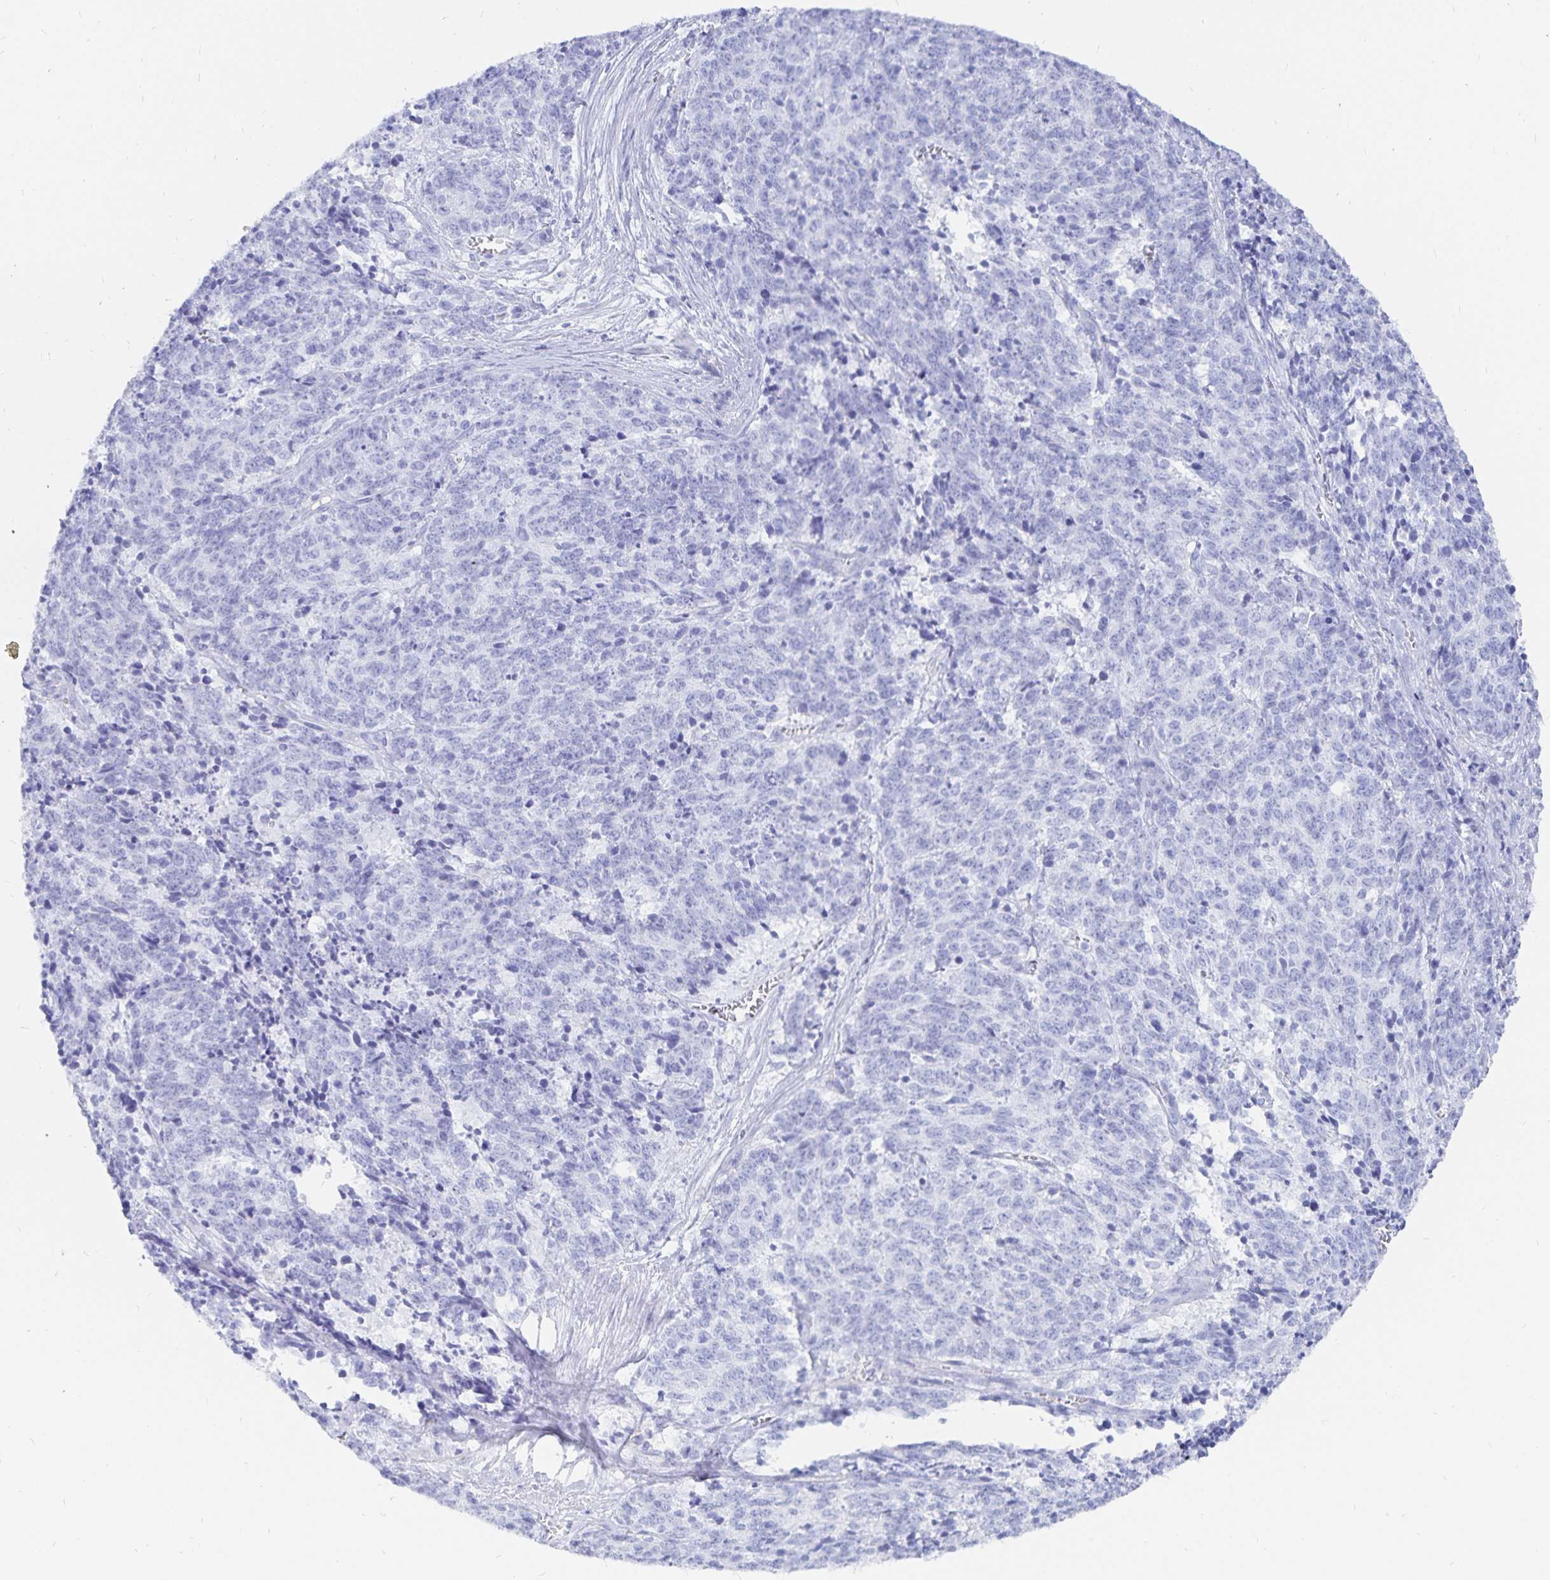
{"staining": {"intensity": "negative", "quantity": "none", "location": "none"}, "tissue": "cervical cancer", "cell_type": "Tumor cells", "image_type": "cancer", "snomed": [{"axis": "morphology", "description": "Squamous cell carcinoma, NOS"}, {"axis": "topography", "description": "Cervix"}], "caption": "Image shows no protein expression in tumor cells of cervical squamous cell carcinoma tissue. (DAB (3,3'-diaminobenzidine) immunohistochemistry (IHC), high magnification).", "gene": "INSL5", "patient": {"sex": "female", "age": 29}}